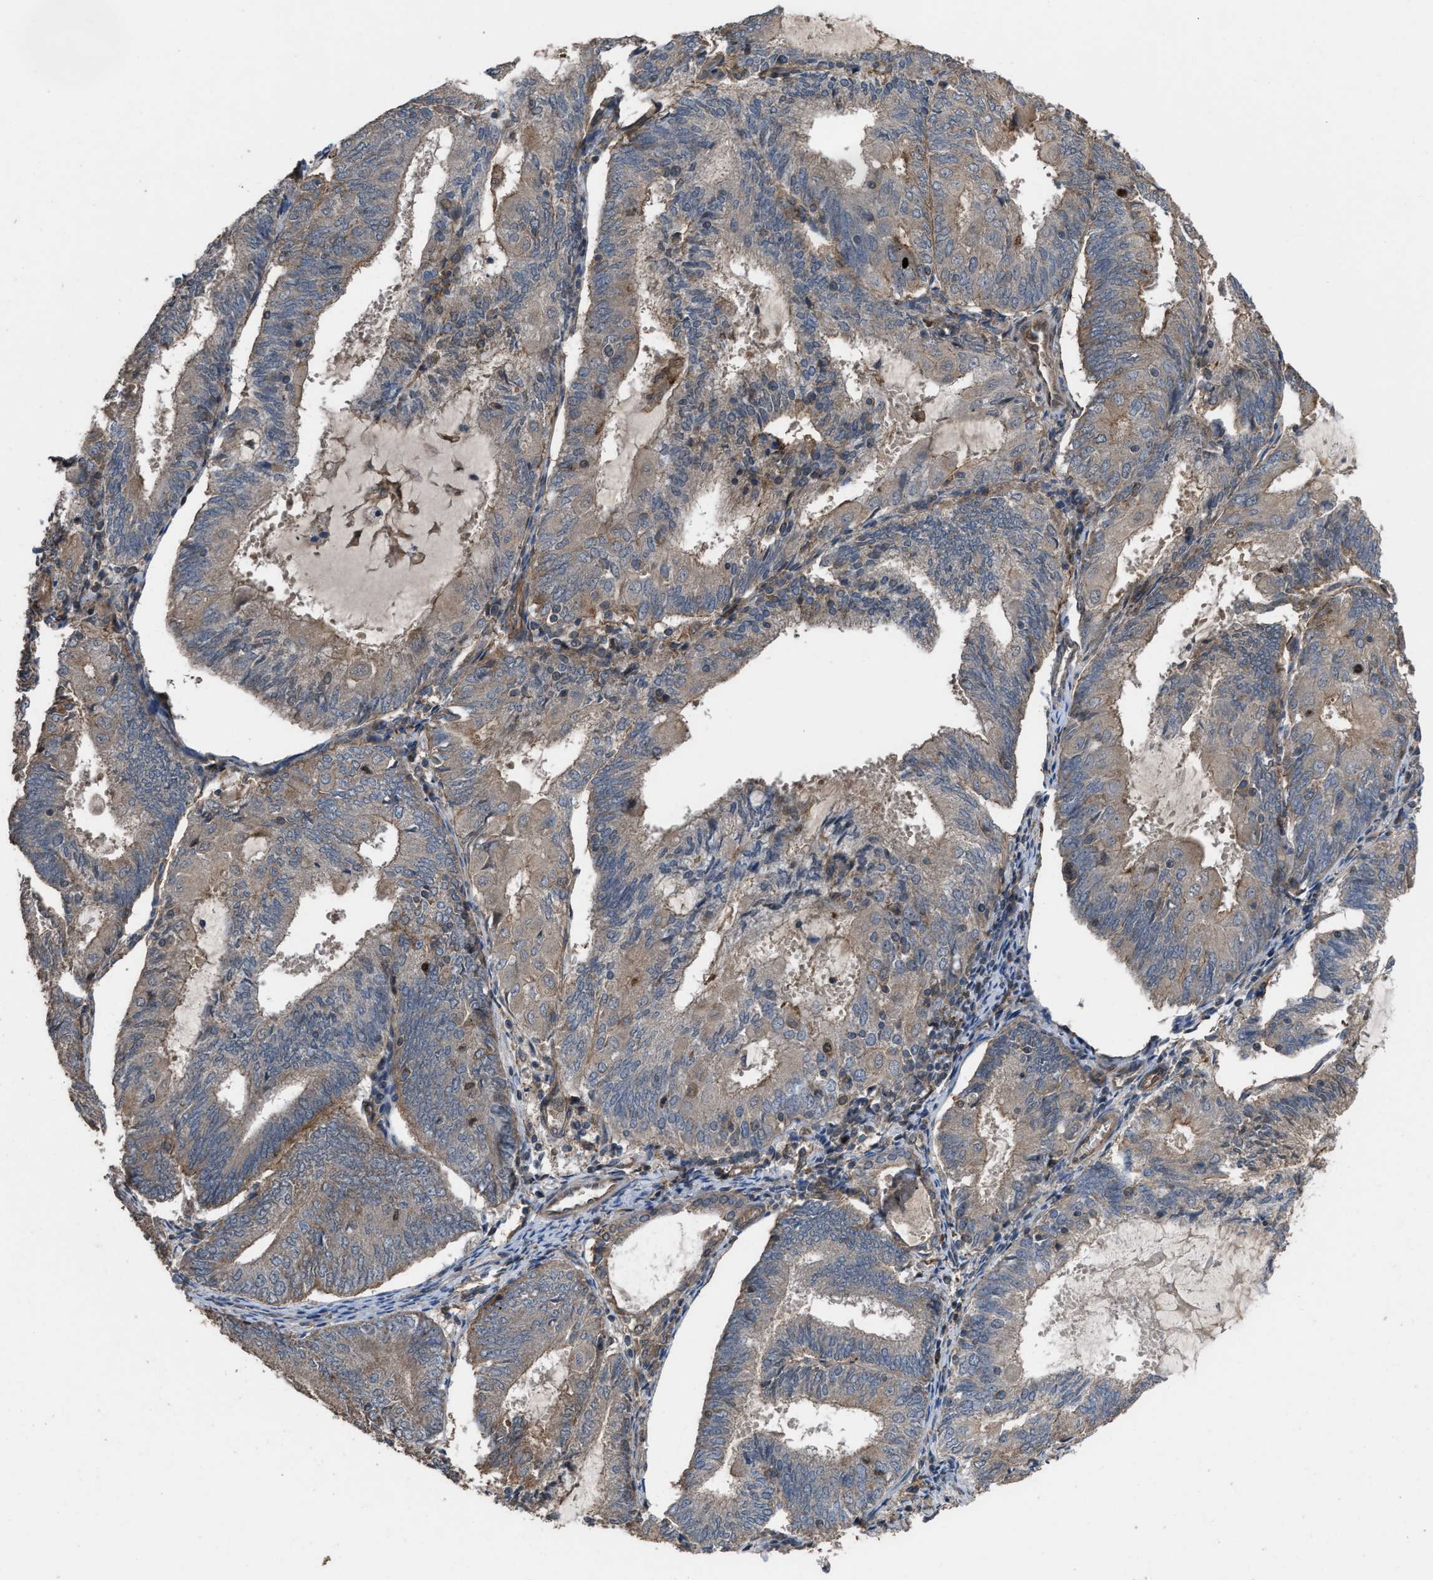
{"staining": {"intensity": "weak", "quantity": "25%-75%", "location": "cytoplasmic/membranous"}, "tissue": "endometrial cancer", "cell_type": "Tumor cells", "image_type": "cancer", "snomed": [{"axis": "morphology", "description": "Adenocarcinoma, NOS"}, {"axis": "topography", "description": "Endometrium"}], "caption": "The histopathology image displays a brown stain indicating the presence of a protein in the cytoplasmic/membranous of tumor cells in endometrial cancer.", "gene": "UTRN", "patient": {"sex": "female", "age": 81}}